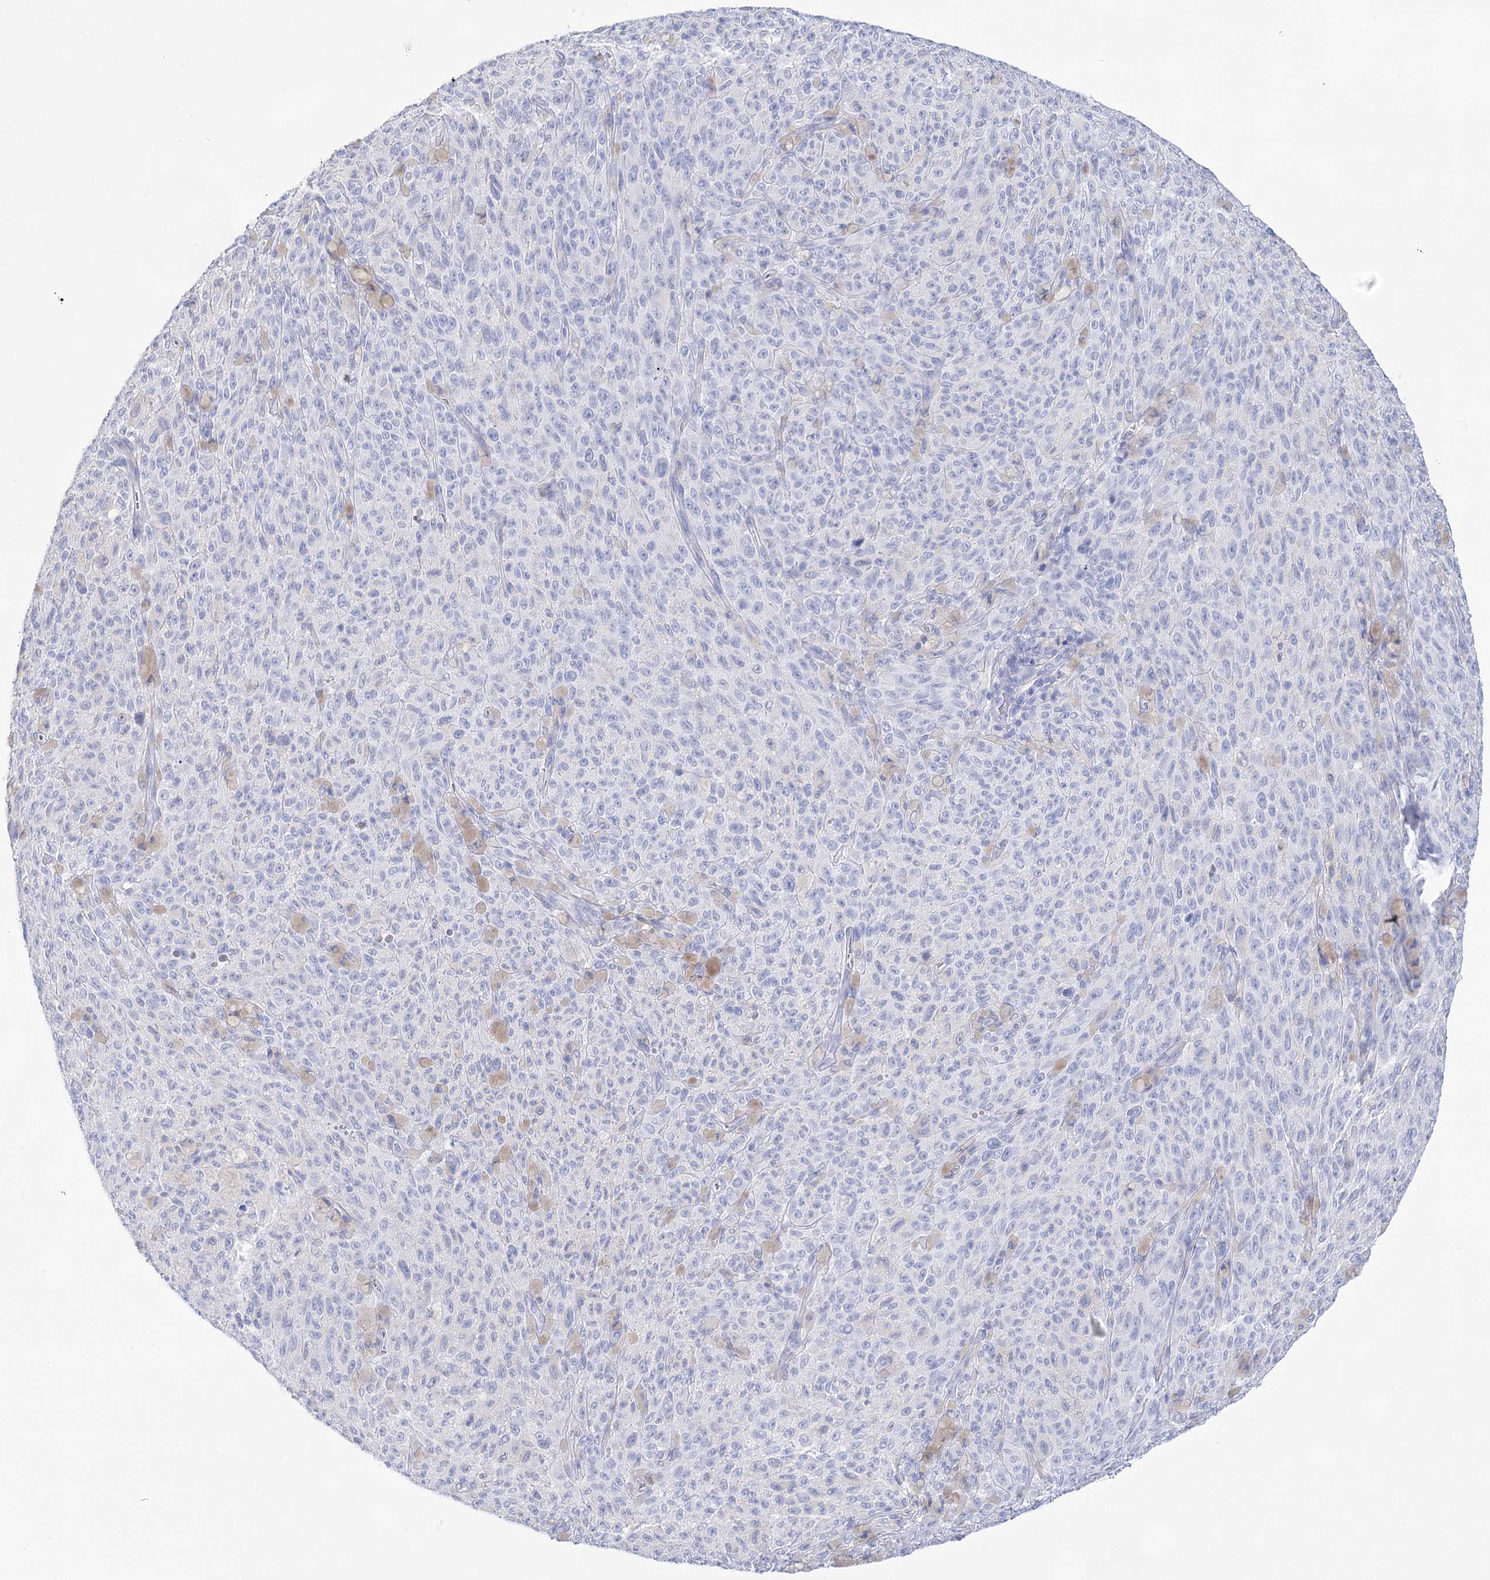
{"staining": {"intensity": "negative", "quantity": "none", "location": "none"}, "tissue": "melanoma", "cell_type": "Tumor cells", "image_type": "cancer", "snomed": [{"axis": "morphology", "description": "Malignant melanoma, NOS"}, {"axis": "topography", "description": "Skin"}], "caption": "Malignant melanoma stained for a protein using IHC exhibits no staining tumor cells.", "gene": "LALBA", "patient": {"sex": "female", "age": 82}}